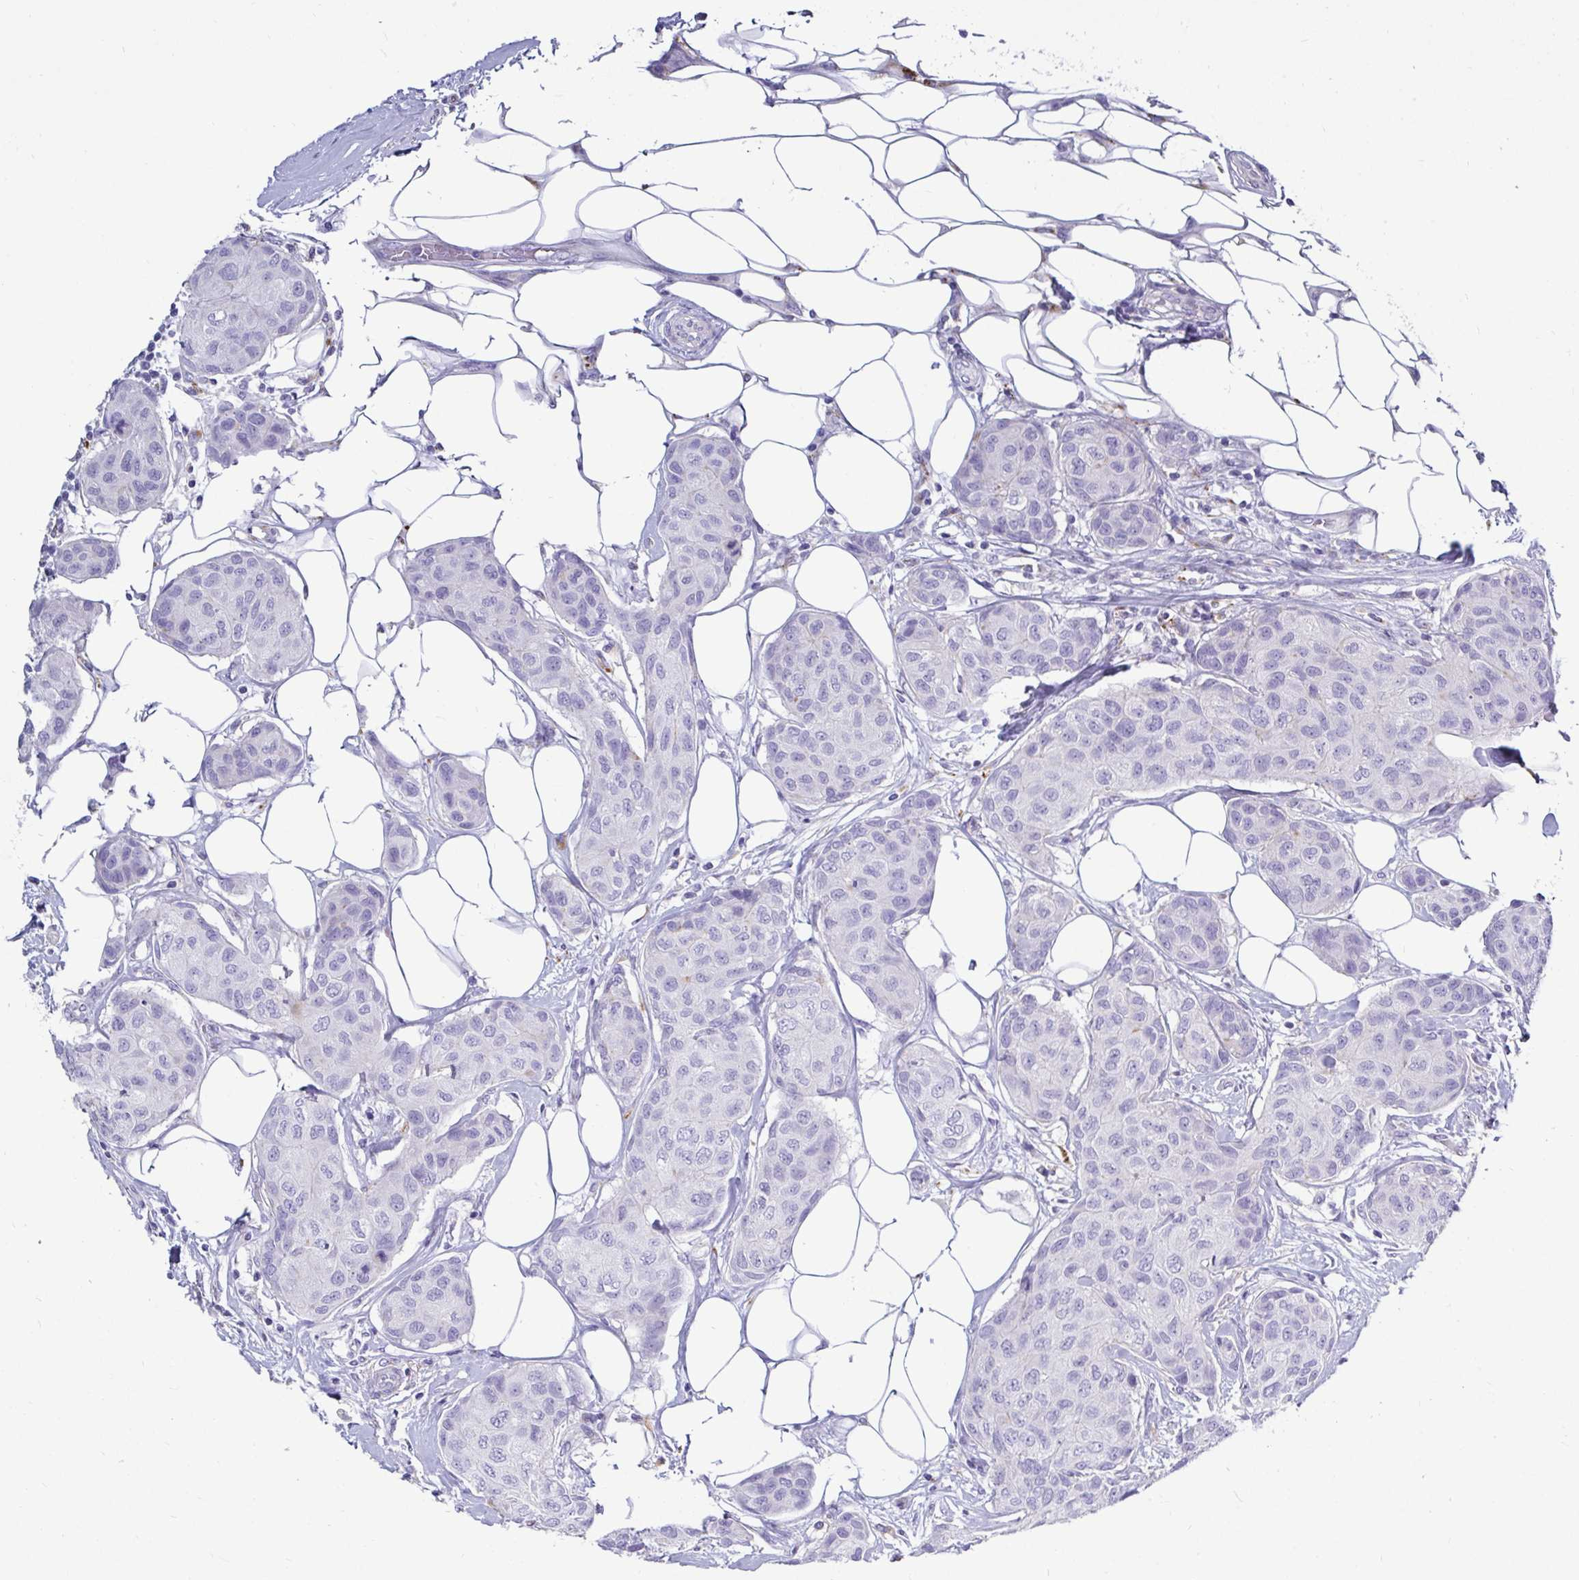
{"staining": {"intensity": "negative", "quantity": "none", "location": "none"}, "tissue": "breast cancer", "cell_type": "Tumor cells", "image_type": "cancer", "snomed": [{"axis": "morphology", "description": "Duct carcinoma"}, {"axis": "topography", "description": "Breast"}, {"axis": "topography", "description": "Lymph node"}], "caption": "Breast cancer (intraductal carcinoma) was stained to show a protein in brown. There is no significant positivity in tumor cells.", "gene": "CTSZ", "patient": {"sex": "female", "age": 80}}